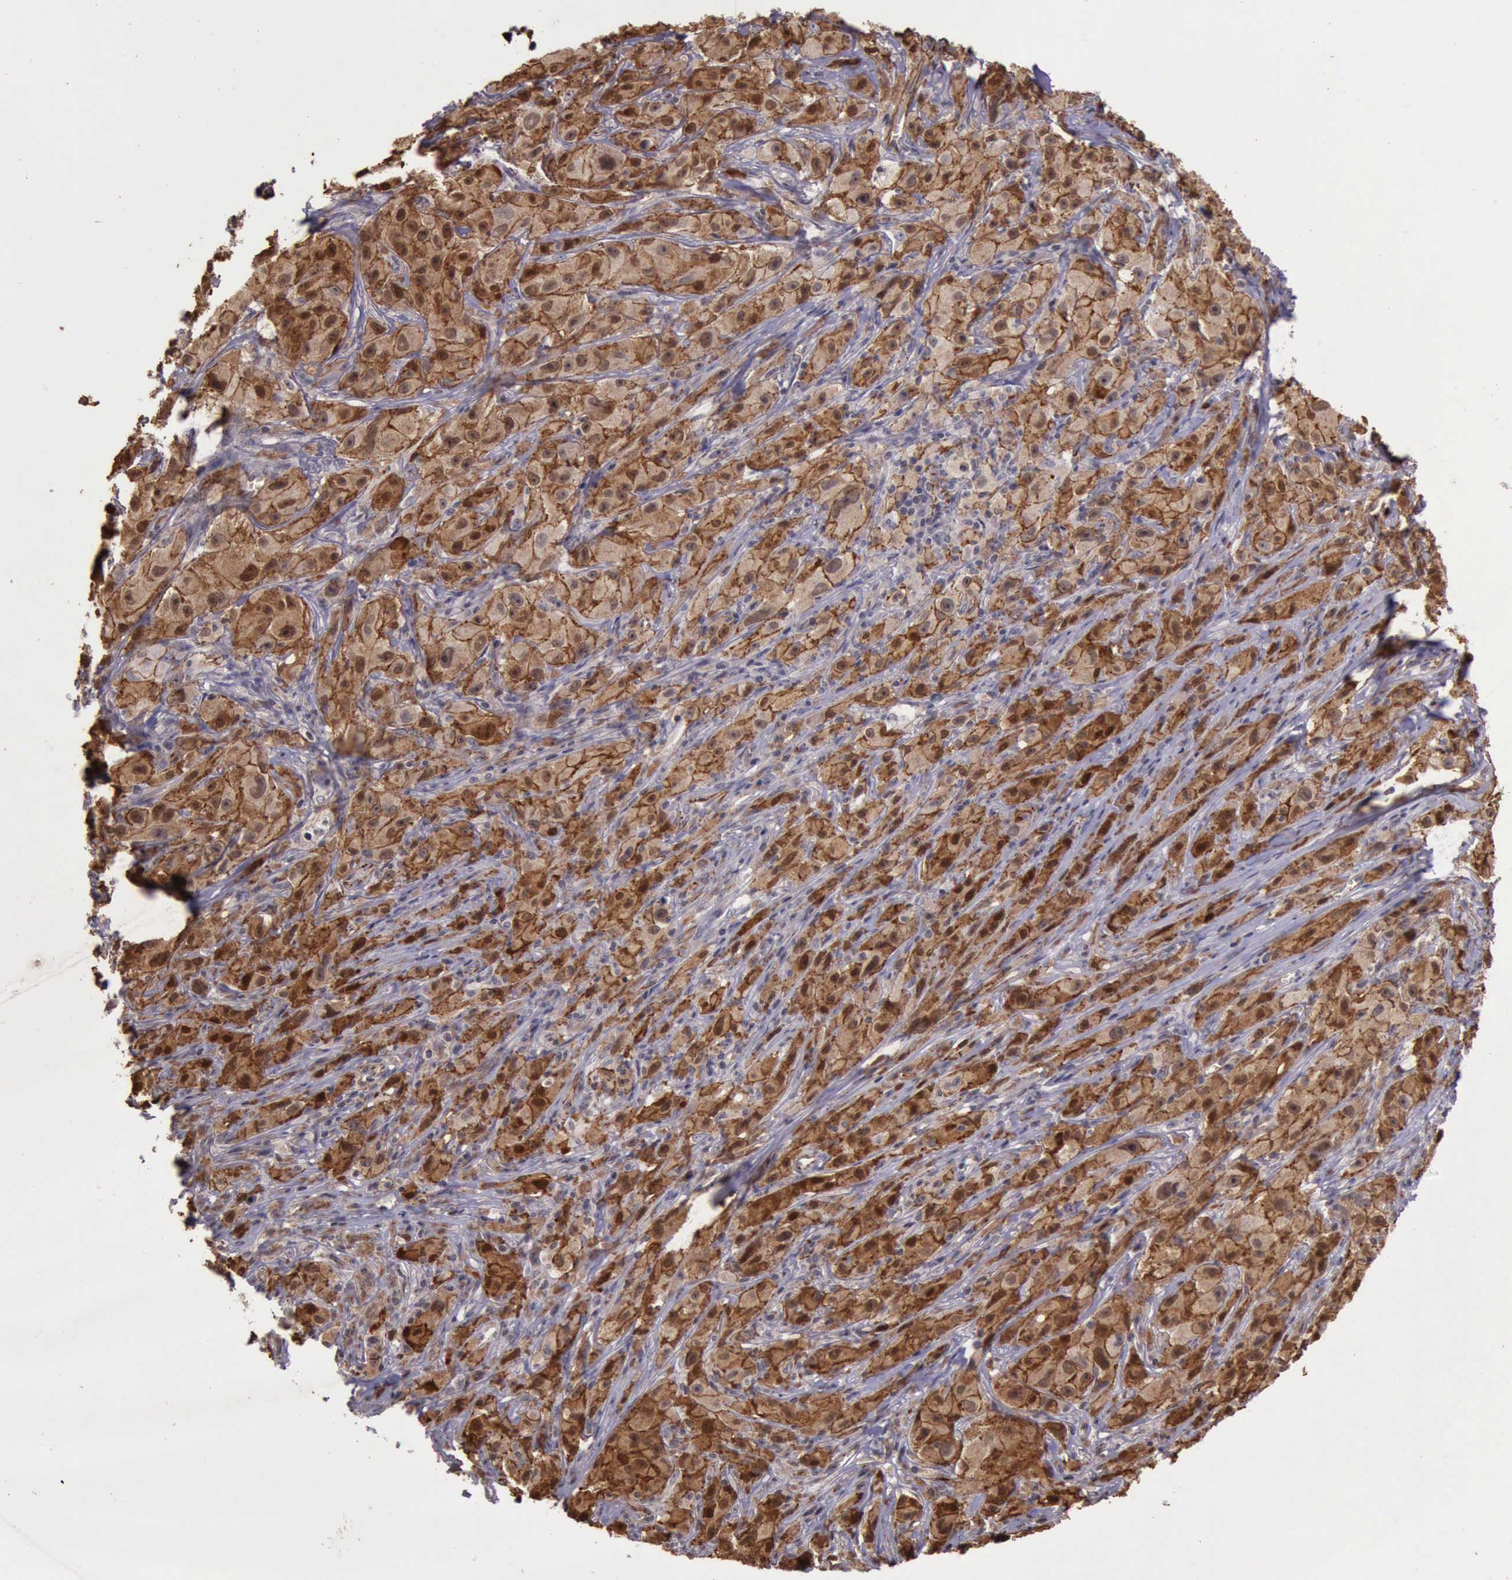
{"staining": {"intensity": "strong", "quantity": ">75%", "location": "cytoplasmic/membranous,nuclear"}, "tissue": "melanoma", "cell_type": "Tumor cells", "image_type": "cancer", "snomed": [{"axis": "morphology", "description": "Malignant melanoma, NOS"}, {"axis": "topography", "description": "Skin"}], "caption": "Tumor cells display strong cytoplasmic/membranous and nuclear expression in approximately >75% of cells in melanoma.", "gene": "CTNNB1", "patient": {"sex": "male", "age": 56}}